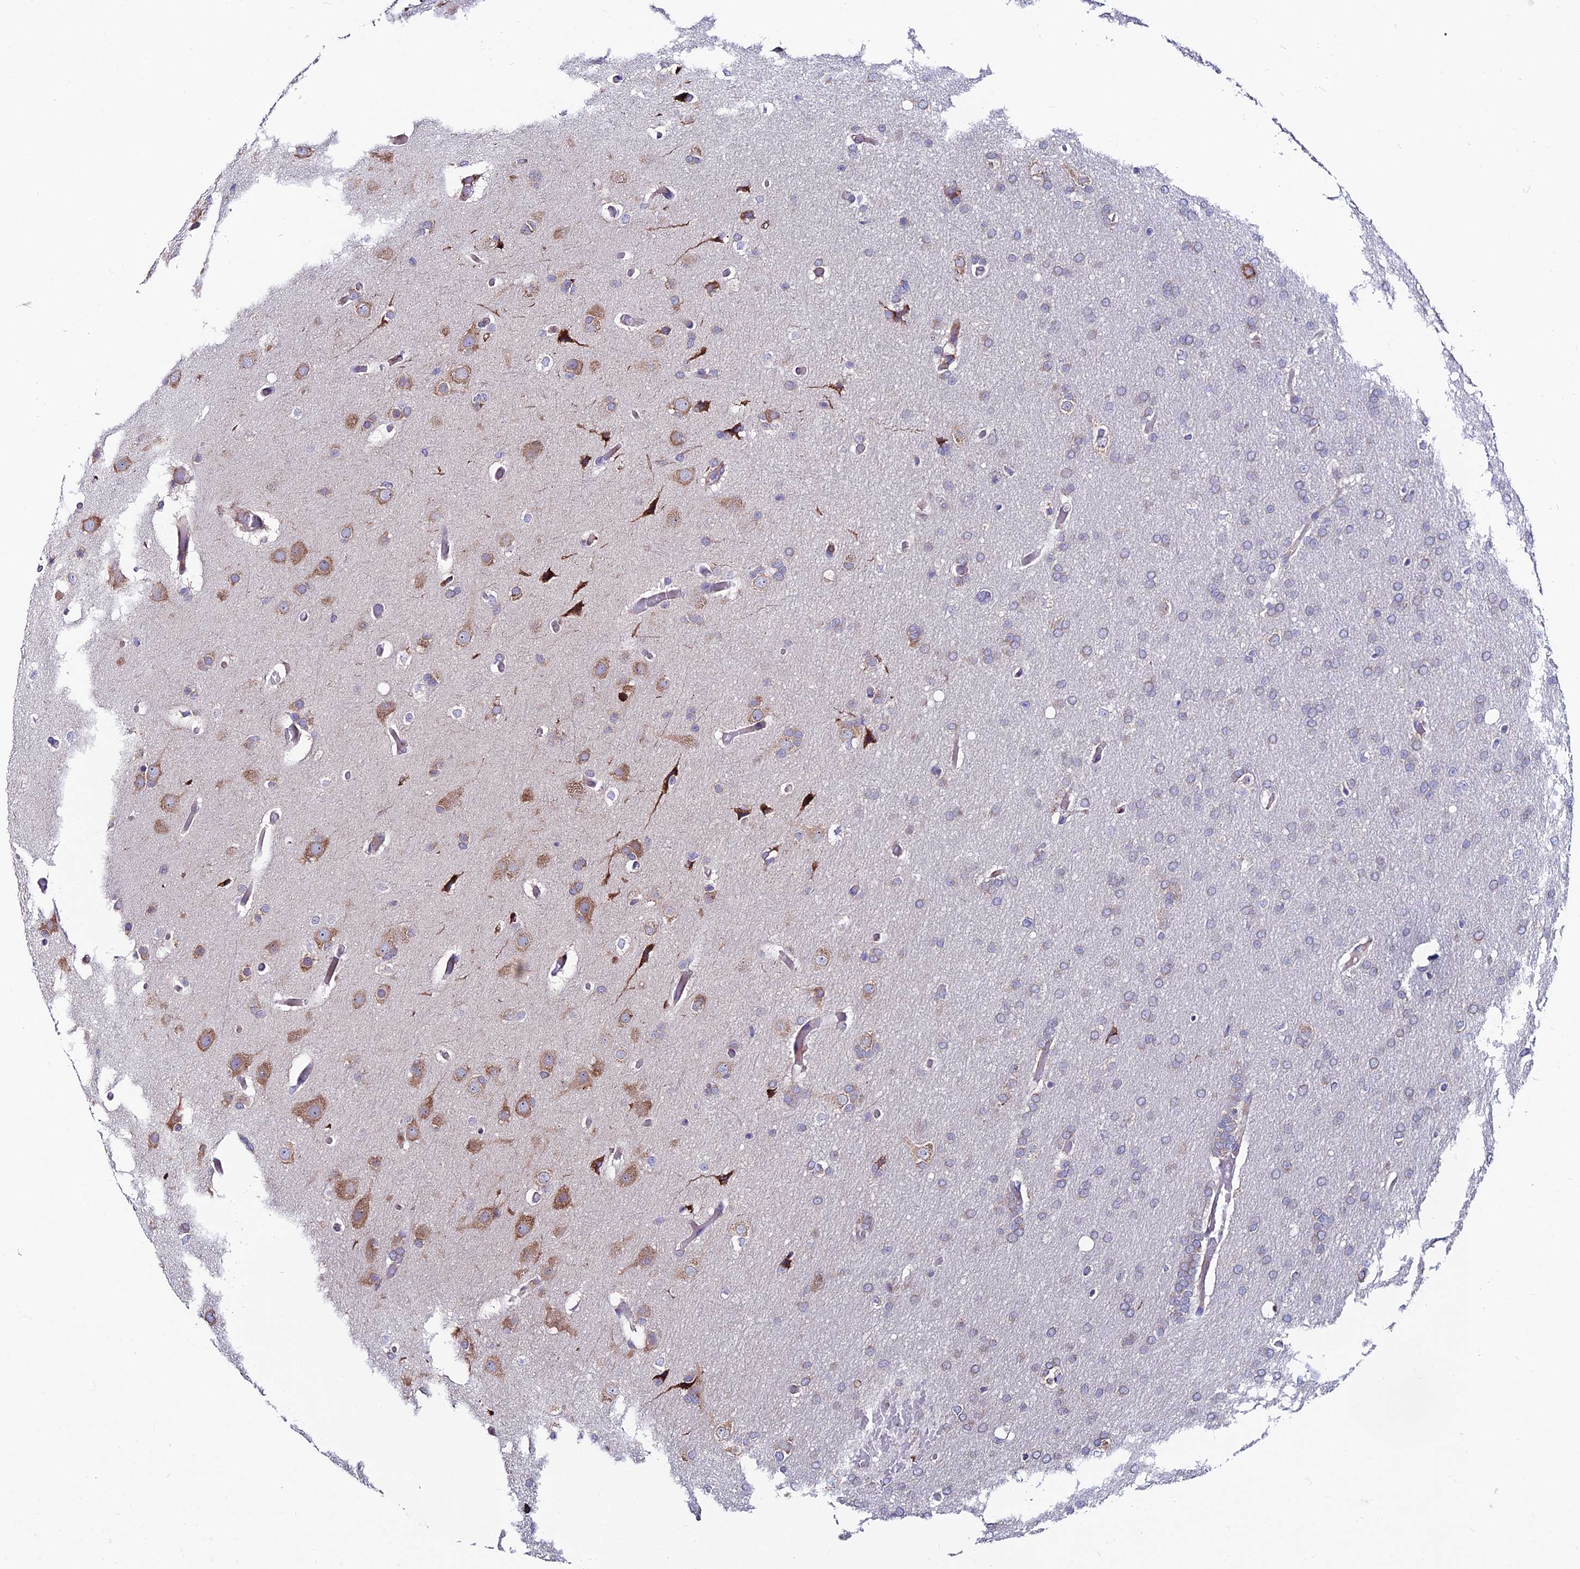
{"staining": {"intensity": "negative", "quantity": "none", "location": "none"}, "tissue": "glioma", "cell_type": "Tumor cells", "image_type": "cancer", "snomed": [{"axis": "morphology", "description": "Glioma, malignant, High grade"}, {"axis": "topography", "description": "Cerebral cortex"}], "caption": "Malignant high-grade glioma was stained to show a protein in brown. There is no significant expression in tumor cells.", "gene": "EIF3K", "patient": {"sex": "female", "age": 36}}